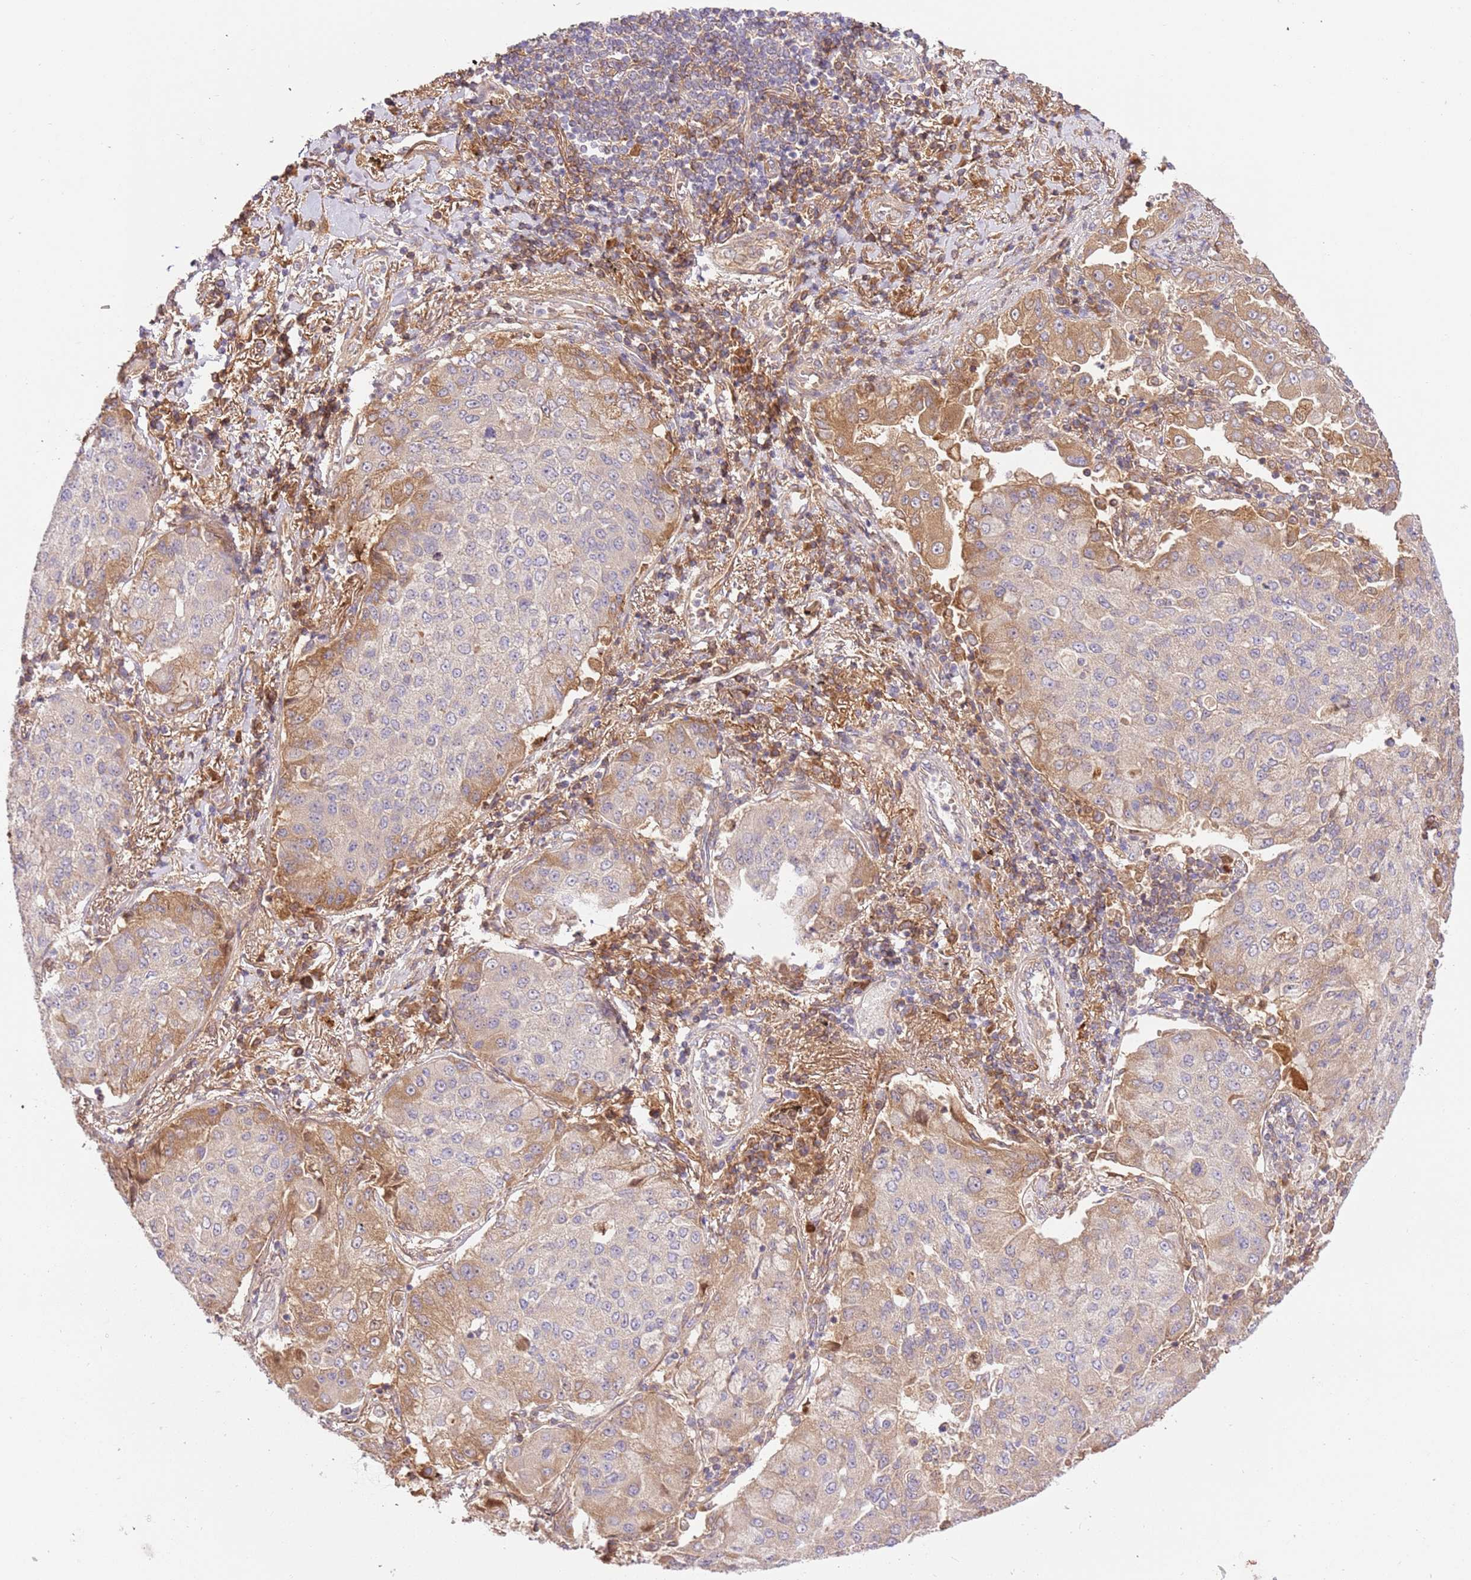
{"staining": {"intensity": "moderate", "quantity": "25%-75%", "location": "cytoplasmic/membranous"}, "tissue": "lung cancer", "cell_type": "Tumor cells", "image_type": "cancer", "snomed": [{"axis": "morphology", "description": "Squamous cell carcinoma, NOS"}, {"axis": "topography", "description": "Lung"}], "caption": "This is a histology image of immunohistochemistry (IHC) staining of lung squamous cell carcinoma, which shows moderate positivity in the cytoplasmic/membranous of tumor cells.", "gene": "C8G", "patient": {"sex": "male", "age": 74}}